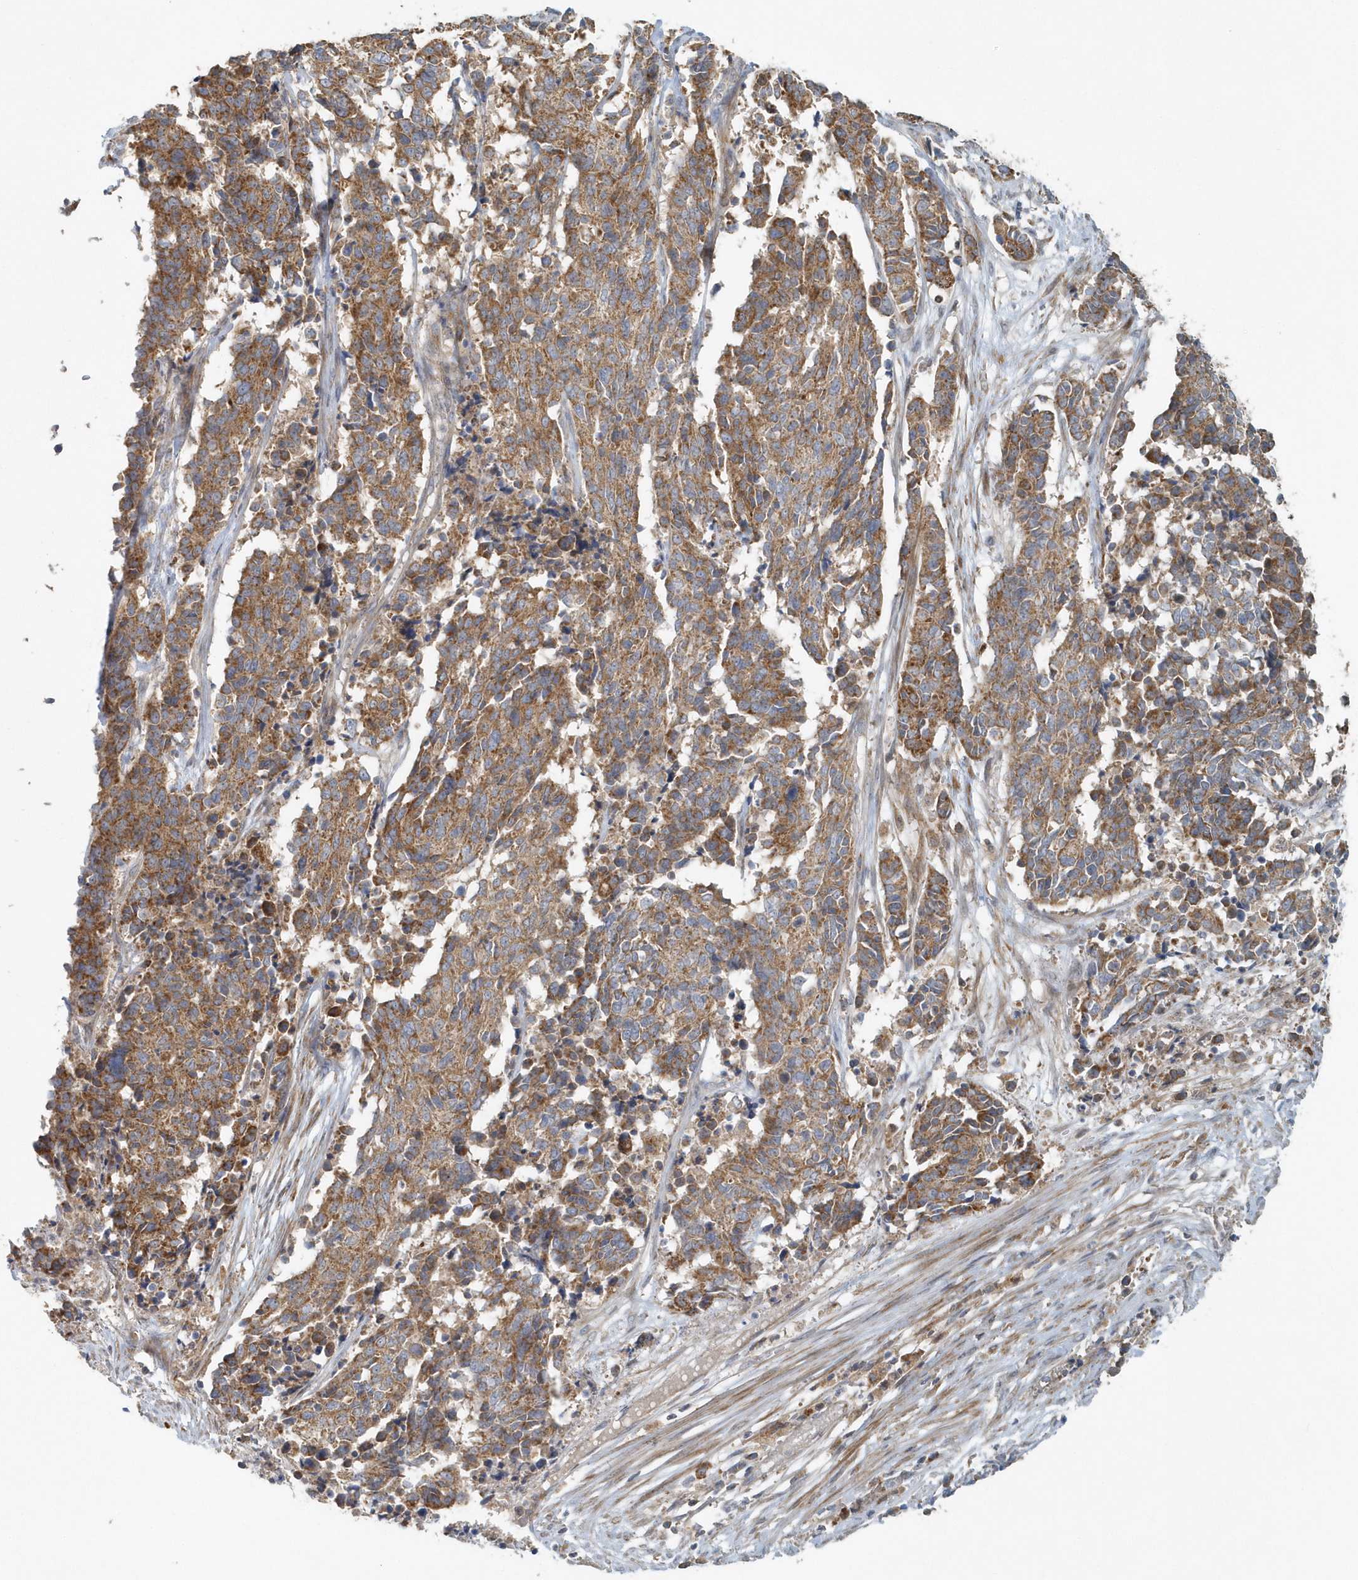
{"staining": {"intensity": "moderate", "quantity": ">75%", "location": "cytoplasmic/membranous"}, "tissue": "cervical cancer", "cell_type": "Tumor cells", "image_type": "cancer", "snomed": [{"axis": "morphology", "description": "Normal tissue, NOS"}, {"axis": "morphology", "description": "Squamous cell carcinoma, NOS"}, {"axis": "topography", "description": "Cervix"}], "caption": "IHC micrograph of neoplastic tissue: cervical squamous cell carcinoma stained using immunohistochemistry (IHC) reveals medium levels of moderate protein expression localized specifically in the cytoplasmic/membranous of tumor cells, appearing as a cytoplasmic/membranous brown color.", "gene": "MMUT", "patient": {"sex": "female", "age": 35}}